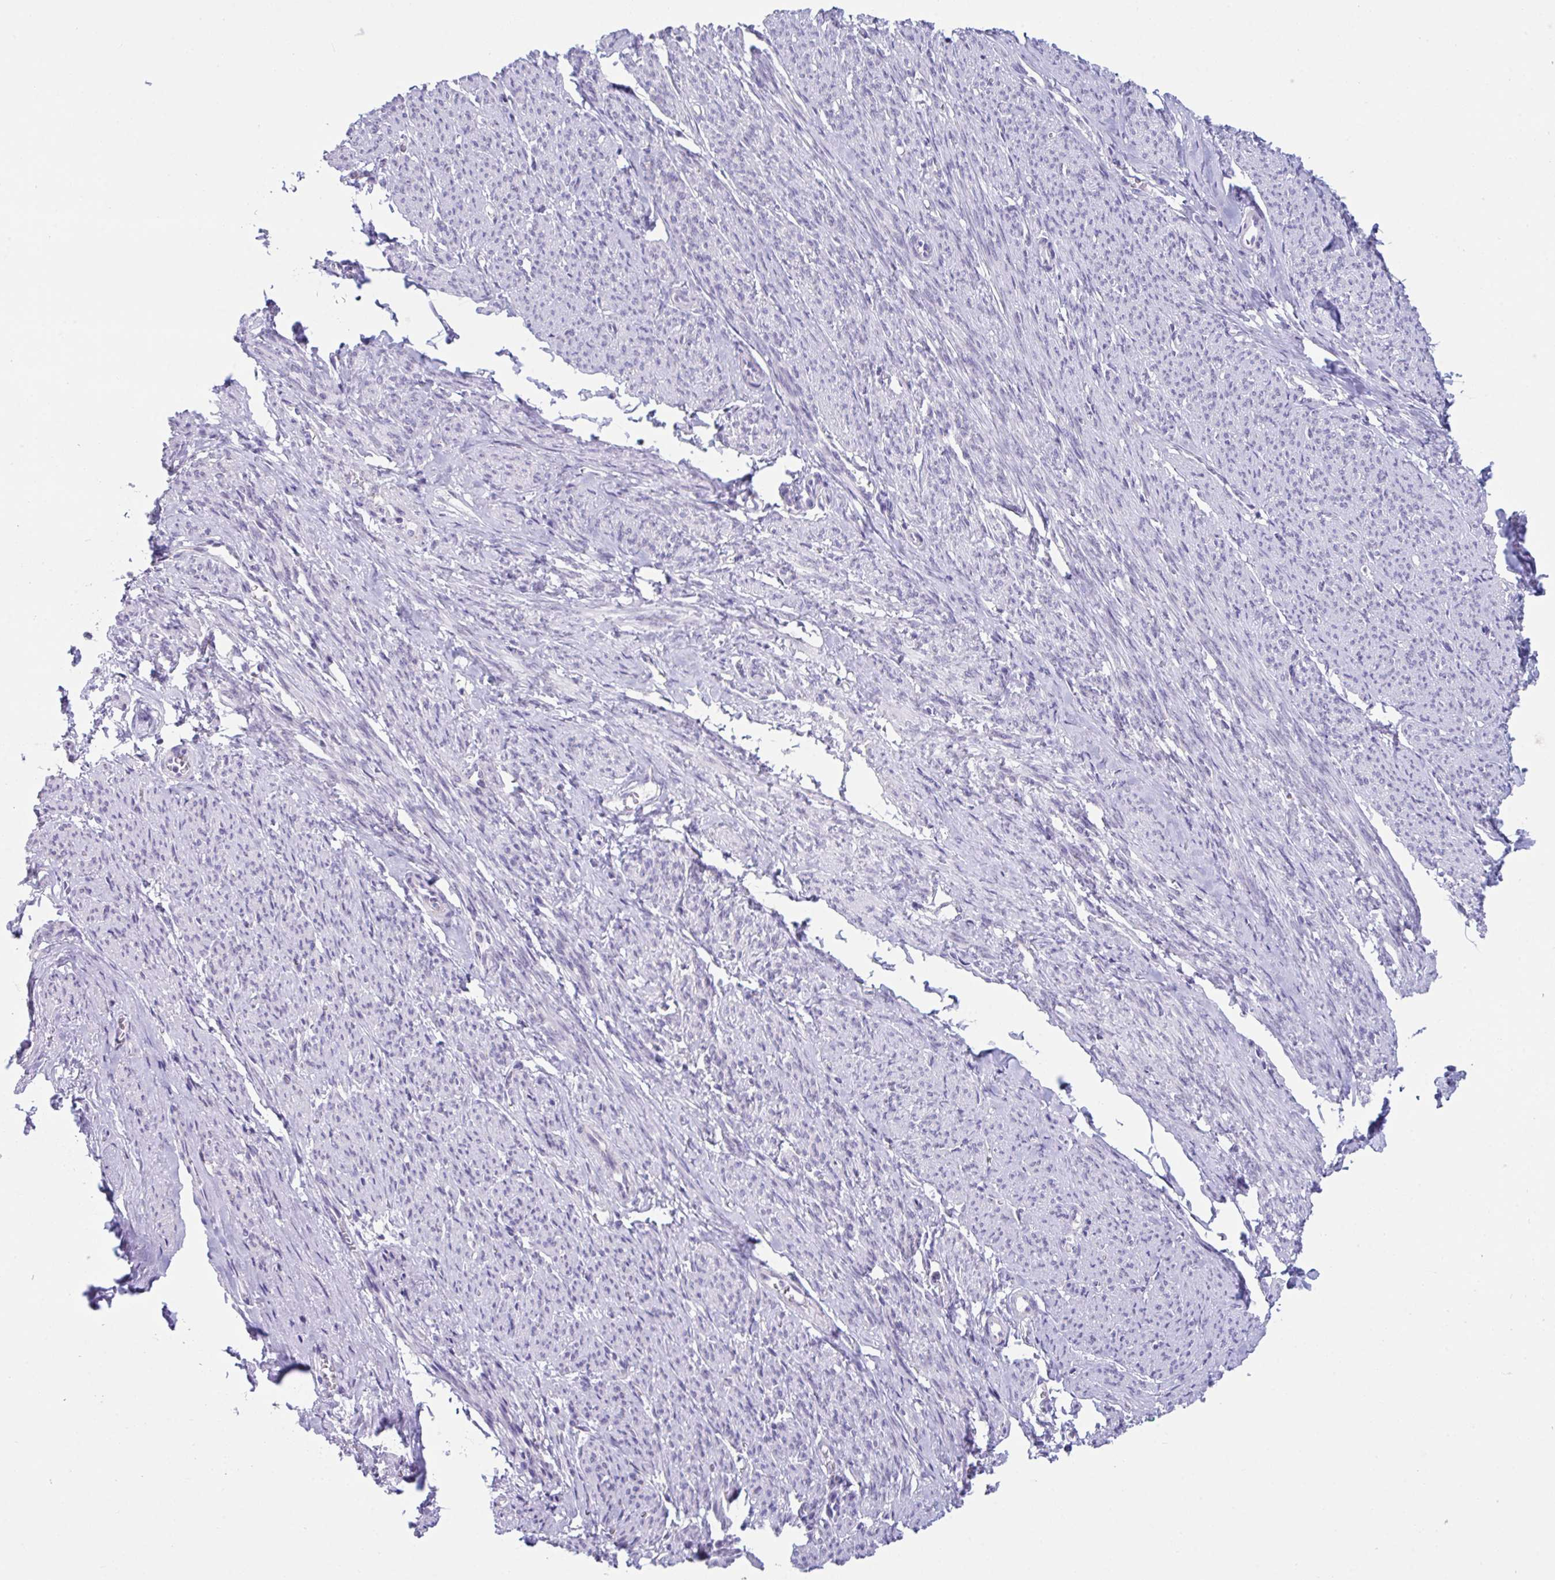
{"staining": {"intensity": "negative", "quantity": "none", "location": "none"}, "tissue": "smooth muscle", "cell_type": "Smooth muscle cells", "image_type": "normal", "snomed": [{"axis": "morphology", "description": "Normal tissue, NOS"}, {"axis": "topography", "description": "Smooth muscle"}], "caption": "DAB immunohistochemical staining of benign human smooth muscle reveals no significant expression in smooth muscle cells.", "gene": "SCLY", "patient": {"sex": "female", "age": 65}}